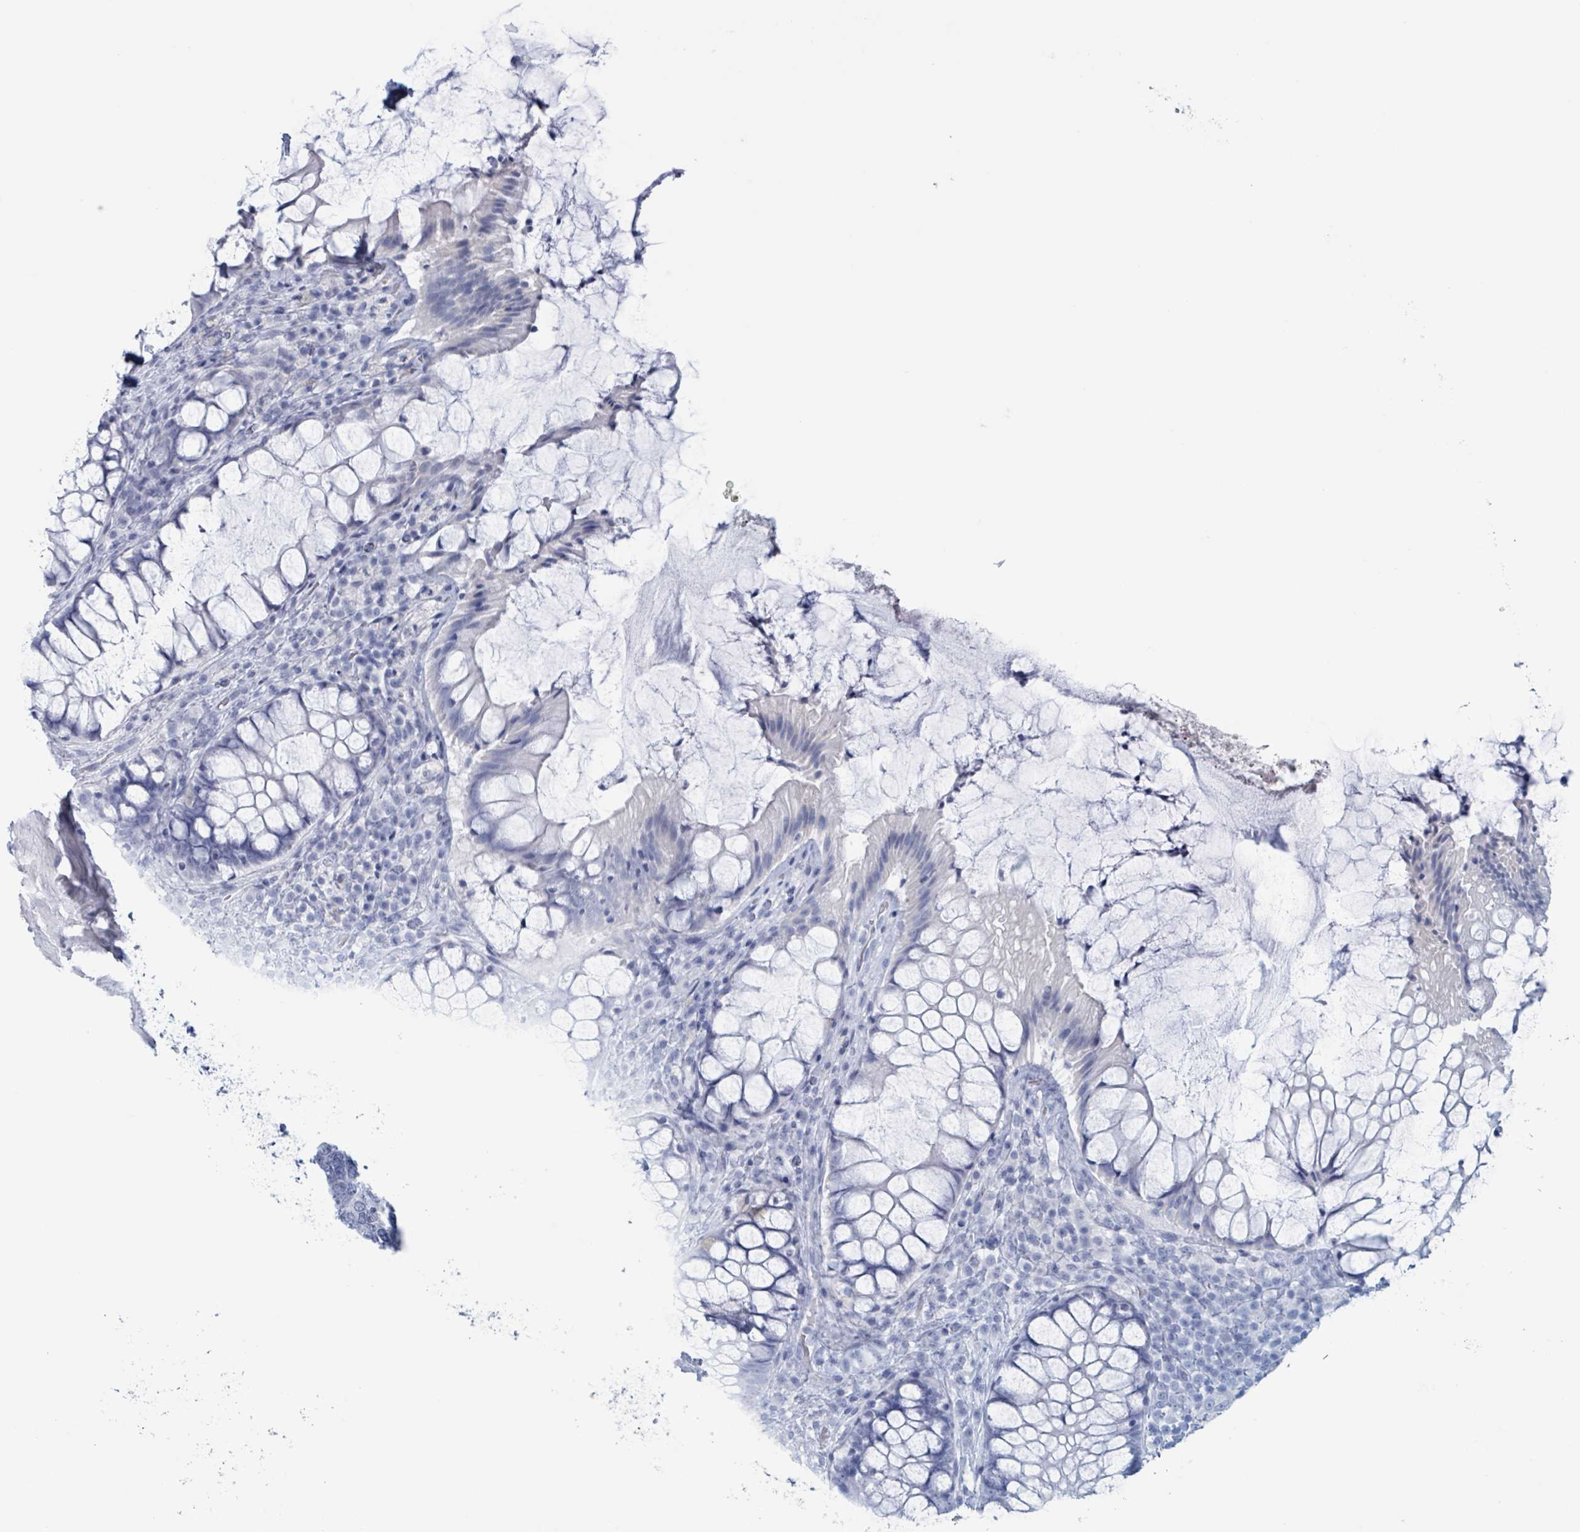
{"staining": {"intensity": "negative", "quantity": "none", "location": "none"}, "tissue": "rectum", "cell_type": "Glandular cells", "image_type": "normal", "snomed": [{"axis": "morphology", "description": "Normal tissue, NOS"}, {"axis": "topography", "description": "Rectum"}], "caption": "Immunohistochemistry (IHC) photomicrograph of unremarkable rectum: human rectum stained with DAB displays no significant protein expression in glandular cells. Brightfield microscopy of immunohistochemistry stained with DAB (brown) and hematoxylin (blue), captured at high magnification.", "gene": "KLK4", "patient": {"sex": "female", "age": 58}}